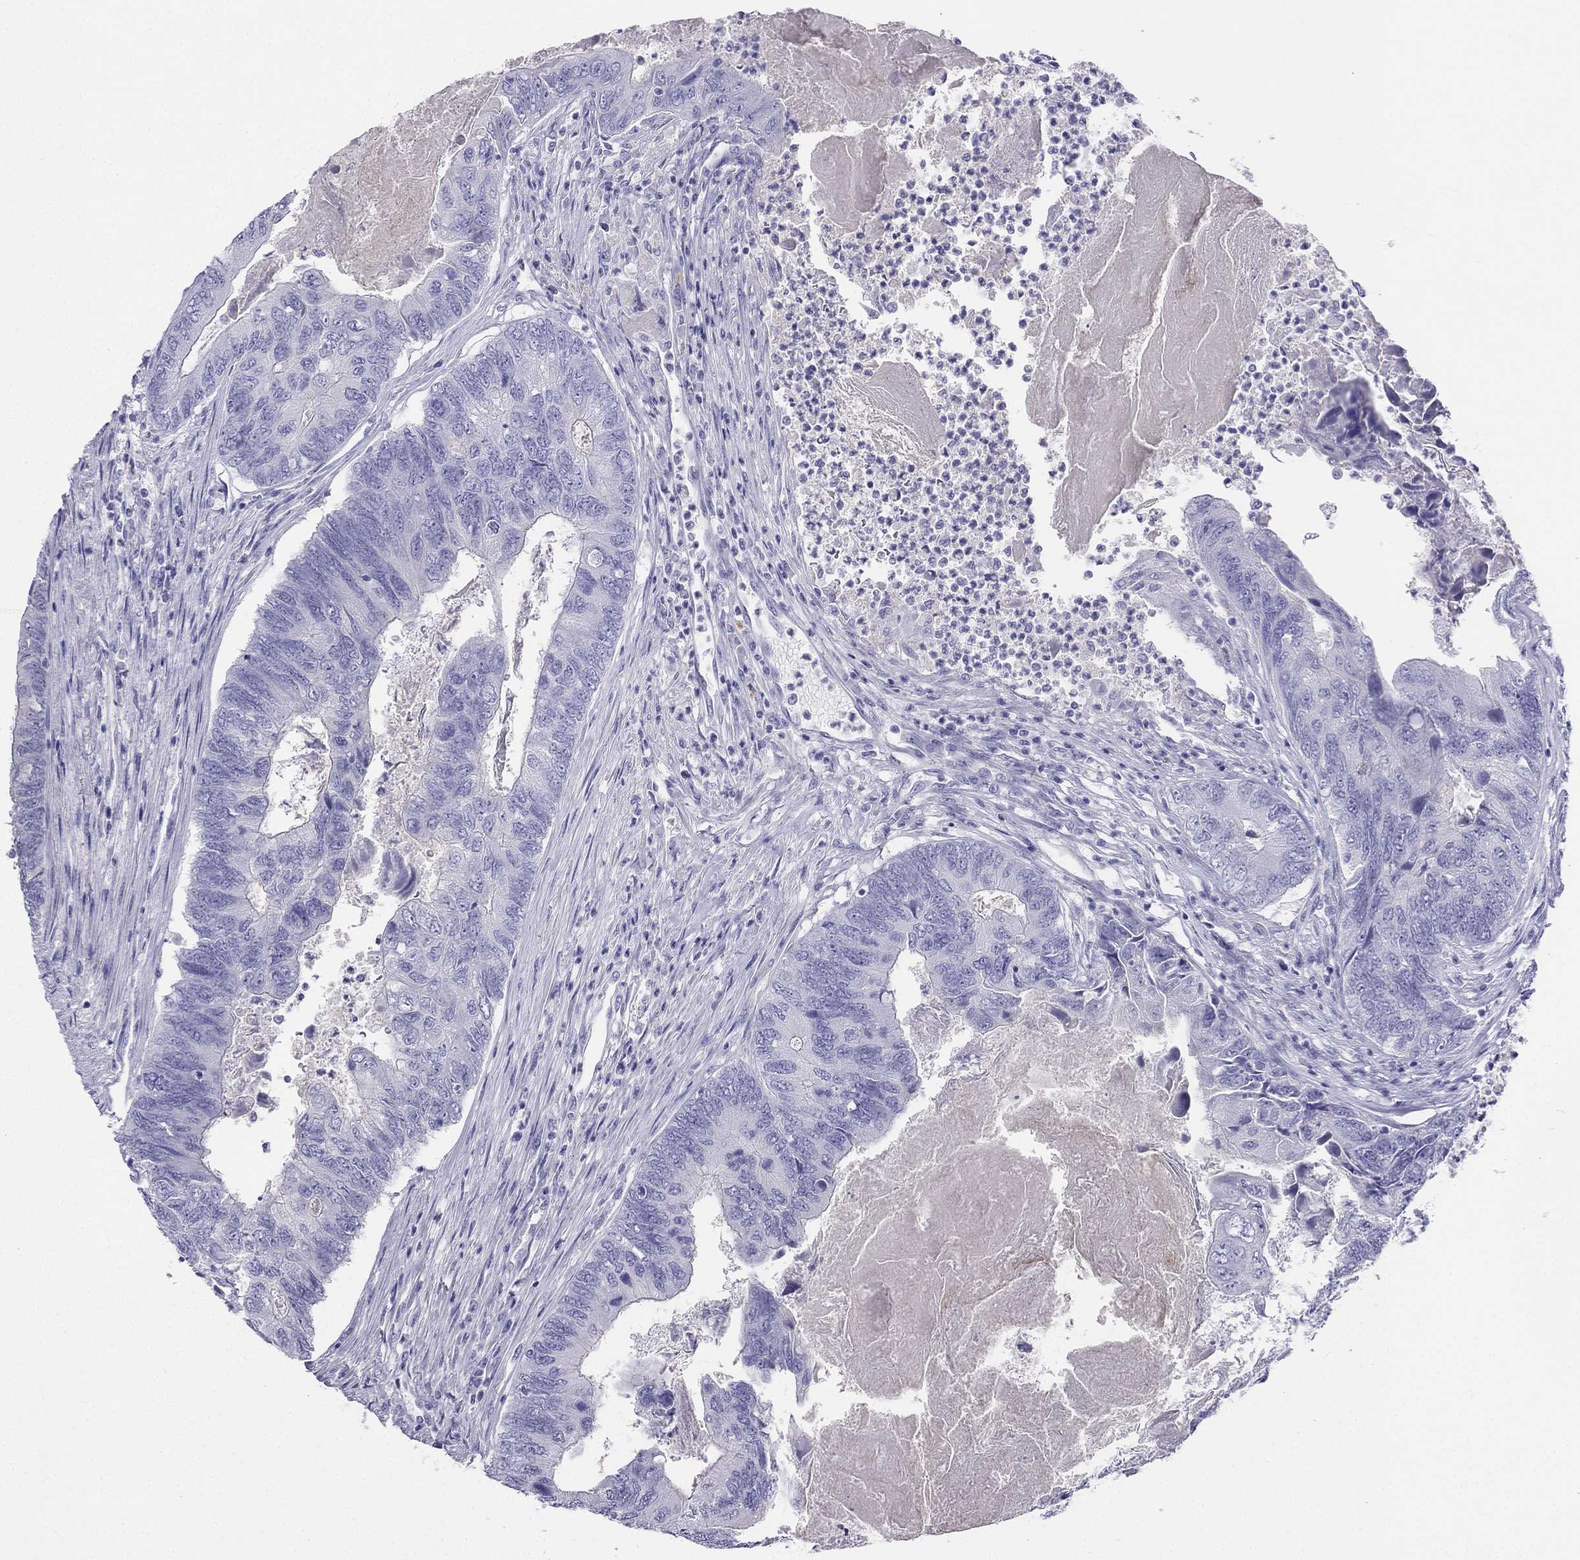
{"staining": {"intensity": "negative", "quantity": "none", "location": "none"}, "tissue": "colorectal cancer", "cell_type": "Tumor cells", "image_type": "cancer", "snomed": [{"axis": "morphology", "description": "Adenocarcinoma, NOS"}, {"axis": "topography", "description": "Colon"}], "caption": "The image exhibits no significant expression in tumor cells of colorectal cancer. (DAB immunohistochemistry visualized using brightfield microscopy, high magnification).", "gene": "ALOXE3", "patient": {"sex": "female", "age": 67}}